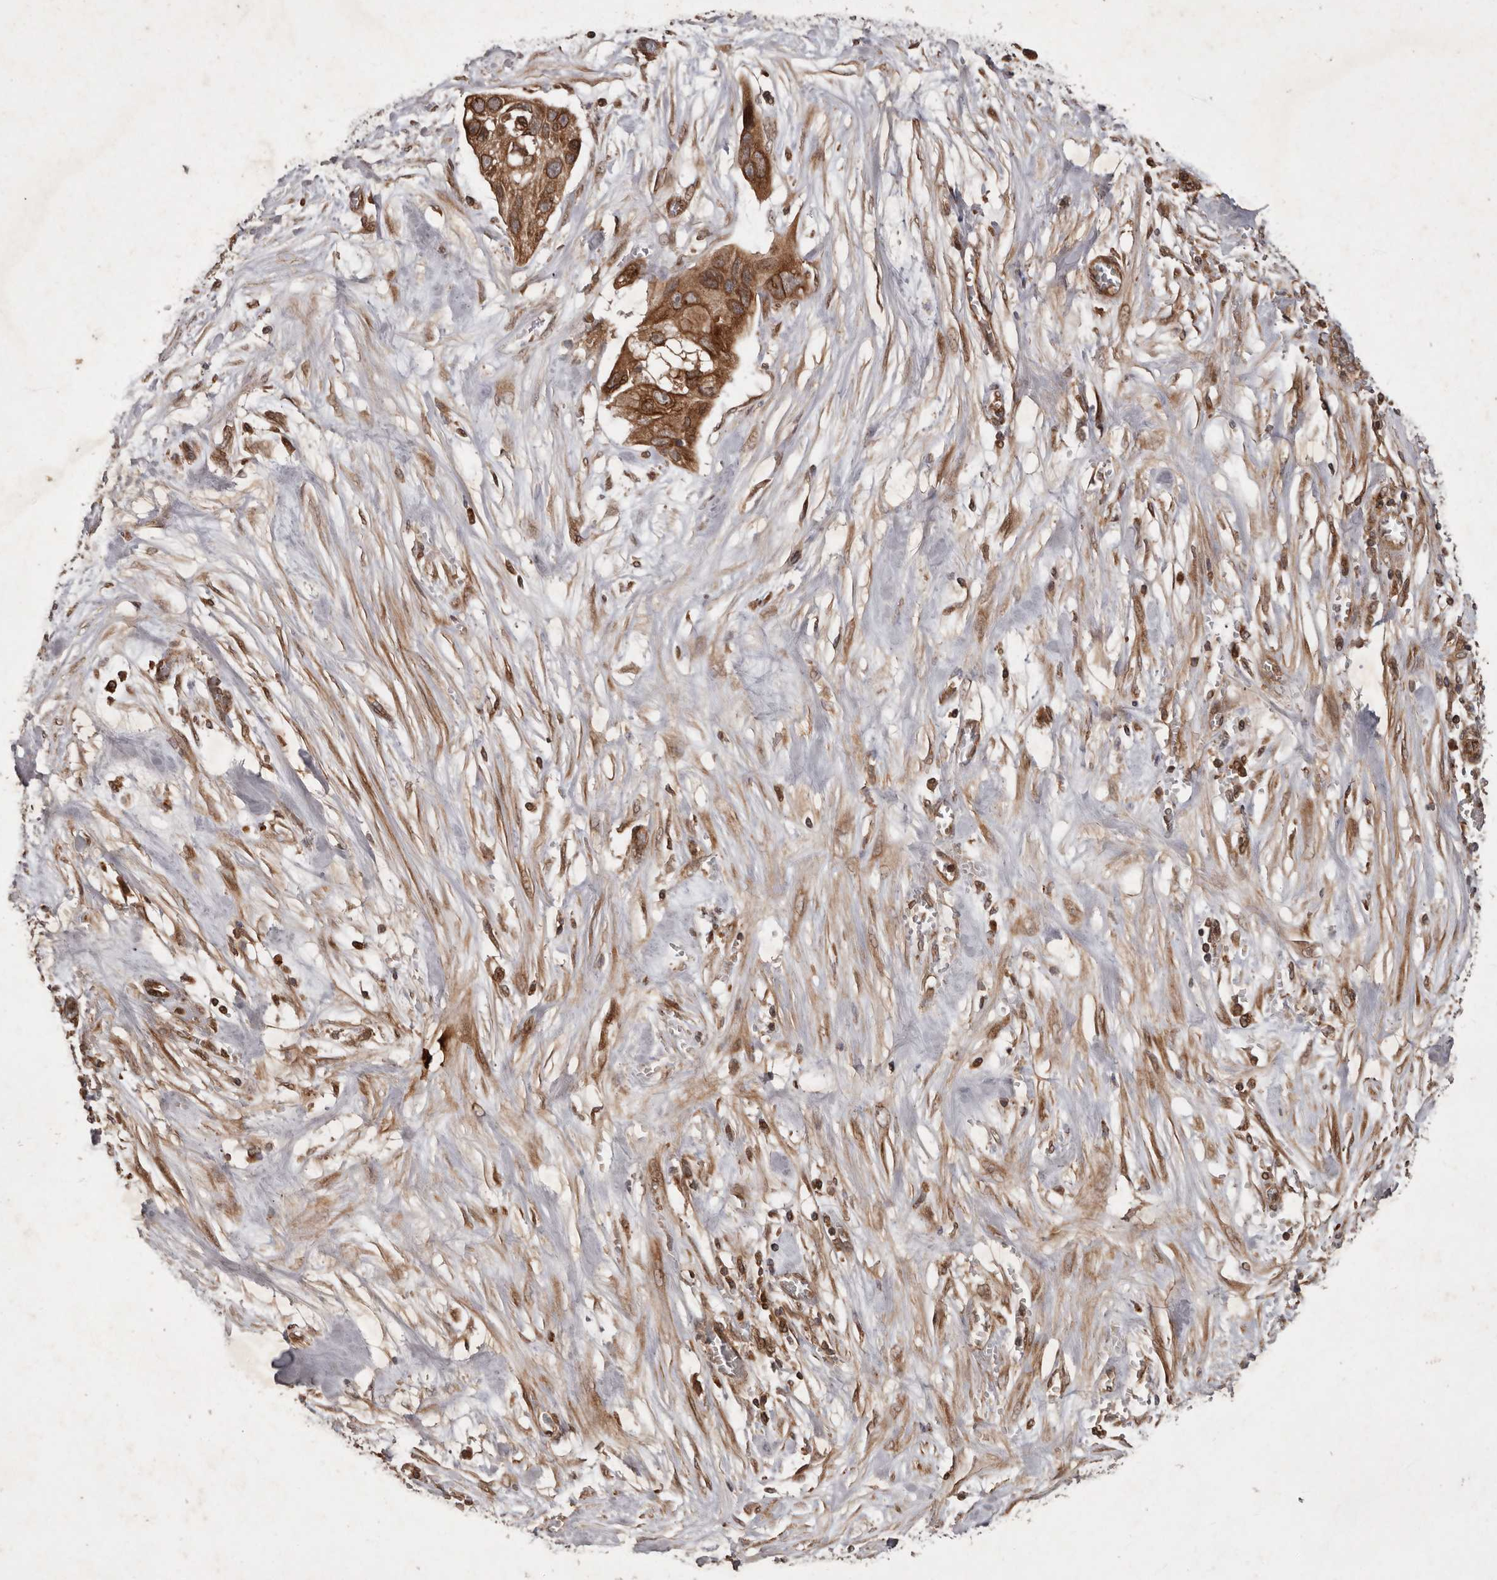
{"staining": {"intensity": "strong", "quantity": ">75%", "location": "cytoplasmic/membranous"}, "tissue": "pancreatic cancer", "cell_type": "Tumor cells", "image_type": "cancer", "snomed": [{"axis": "morphology", "description": "Adenocarcinoma, NOS"}, {"axis": "topography", "description": "Pancreas"}], "caption": "Tumor cells exhibit high levels of strong cytoplasmic/membranous positivity in approximately >75% of cells in adenocarcinoma (pancreatic).", "gene": "STK36", "patient": {"sex": "female", "age": 60}}